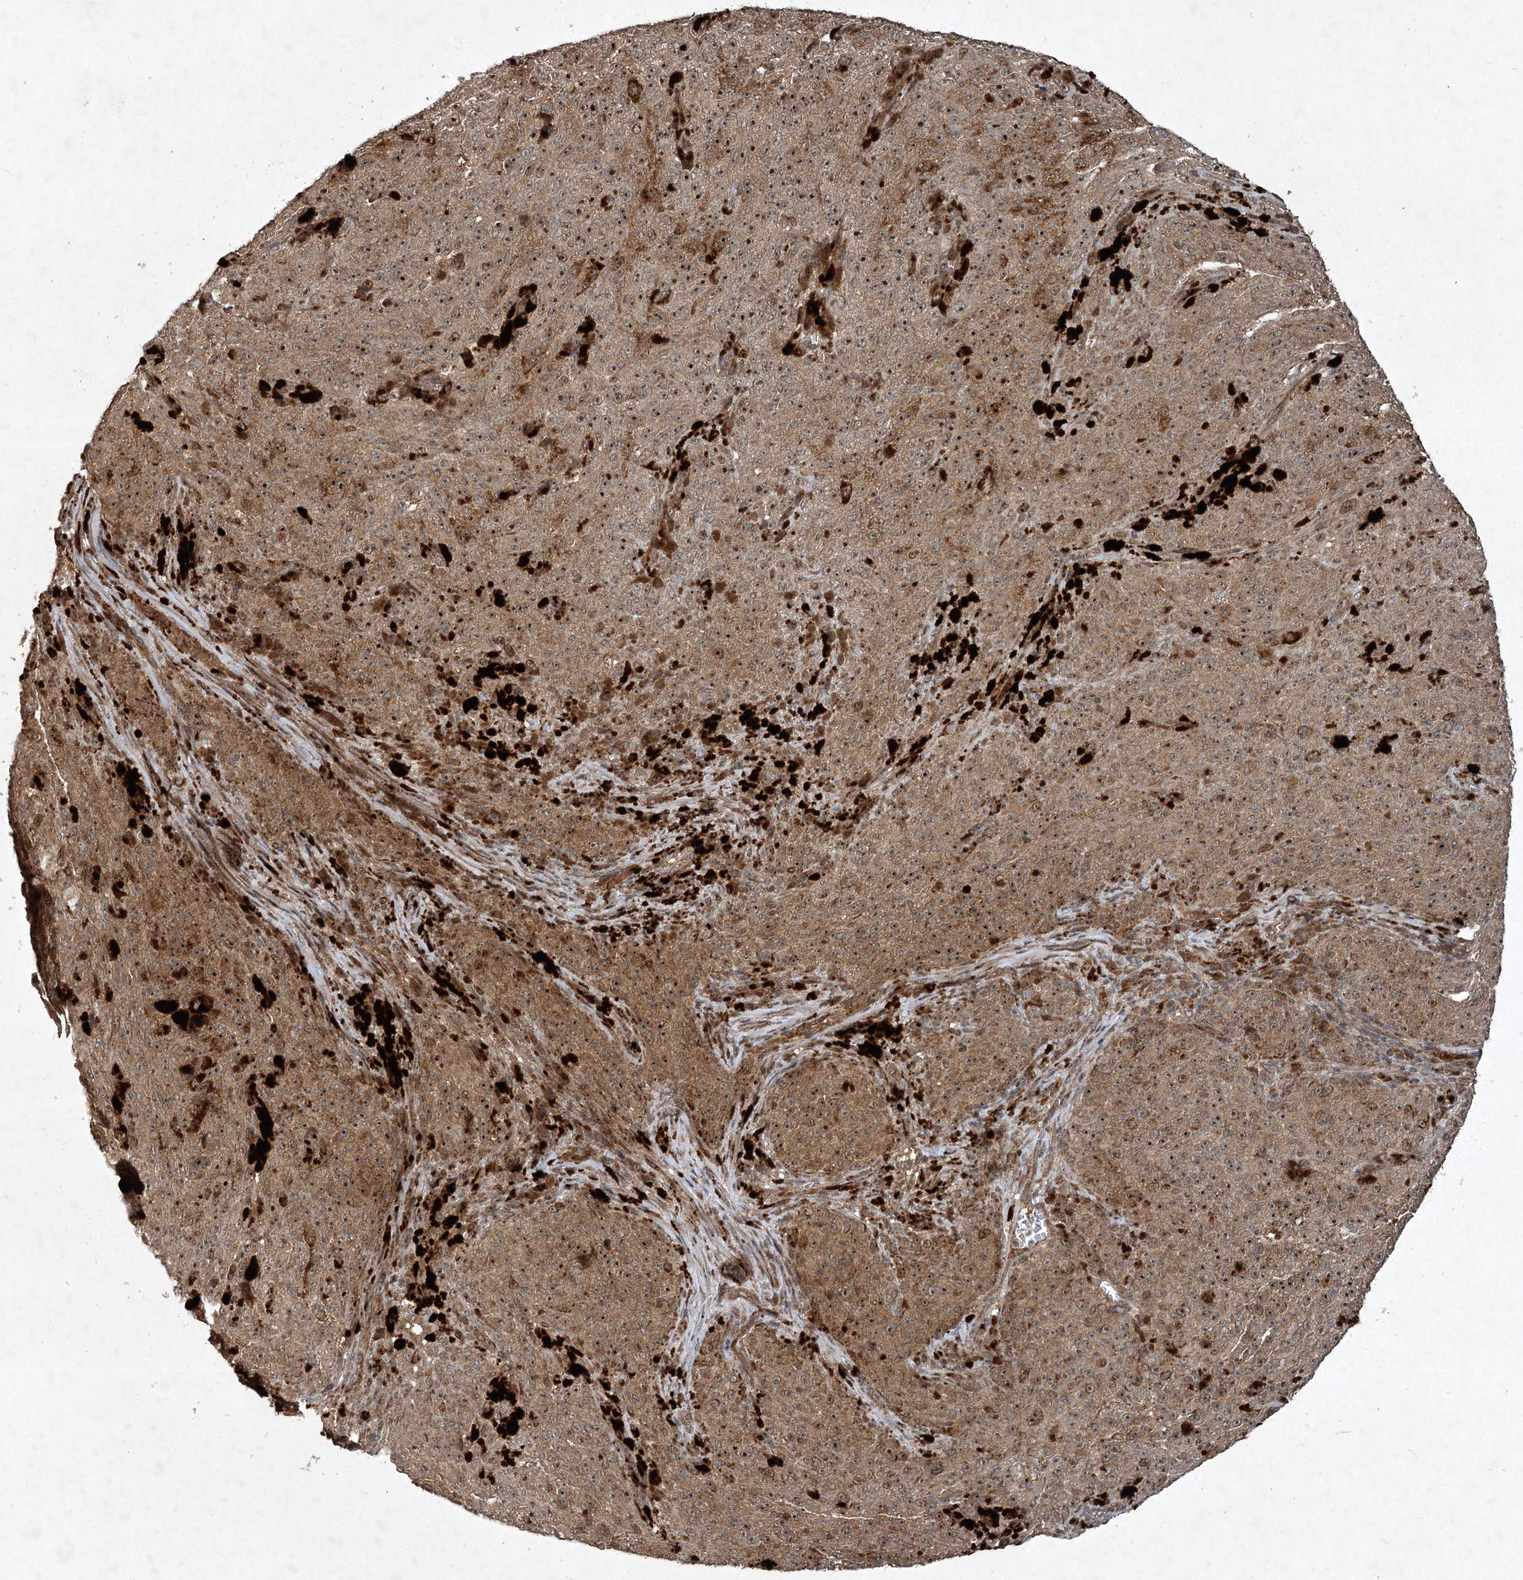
{"staining": {"intensity": "moderate", "quantity": ">75%", "location": "cytoplasmic/membranous,nuclear"}, "tissue": "melanoma", "cell_type": "Tumor cells", "image_type": "cancer", "snomed": [{"axis": "morphology", "description": "Malignant melanoma, NOS"}, {"axis": "topography", "description": "Skin"}], "caption": "A brown stain shows moderate cytoplasmic/membranous and nuclear expression of a protein in melanoma tumor cells. (Stains: DAB in brown, nuclei in blue, Microscopy: brightfield microscopy at high magnification).", "gene": "UNC93A", "patient": {"sex": "female", "age": 82}}